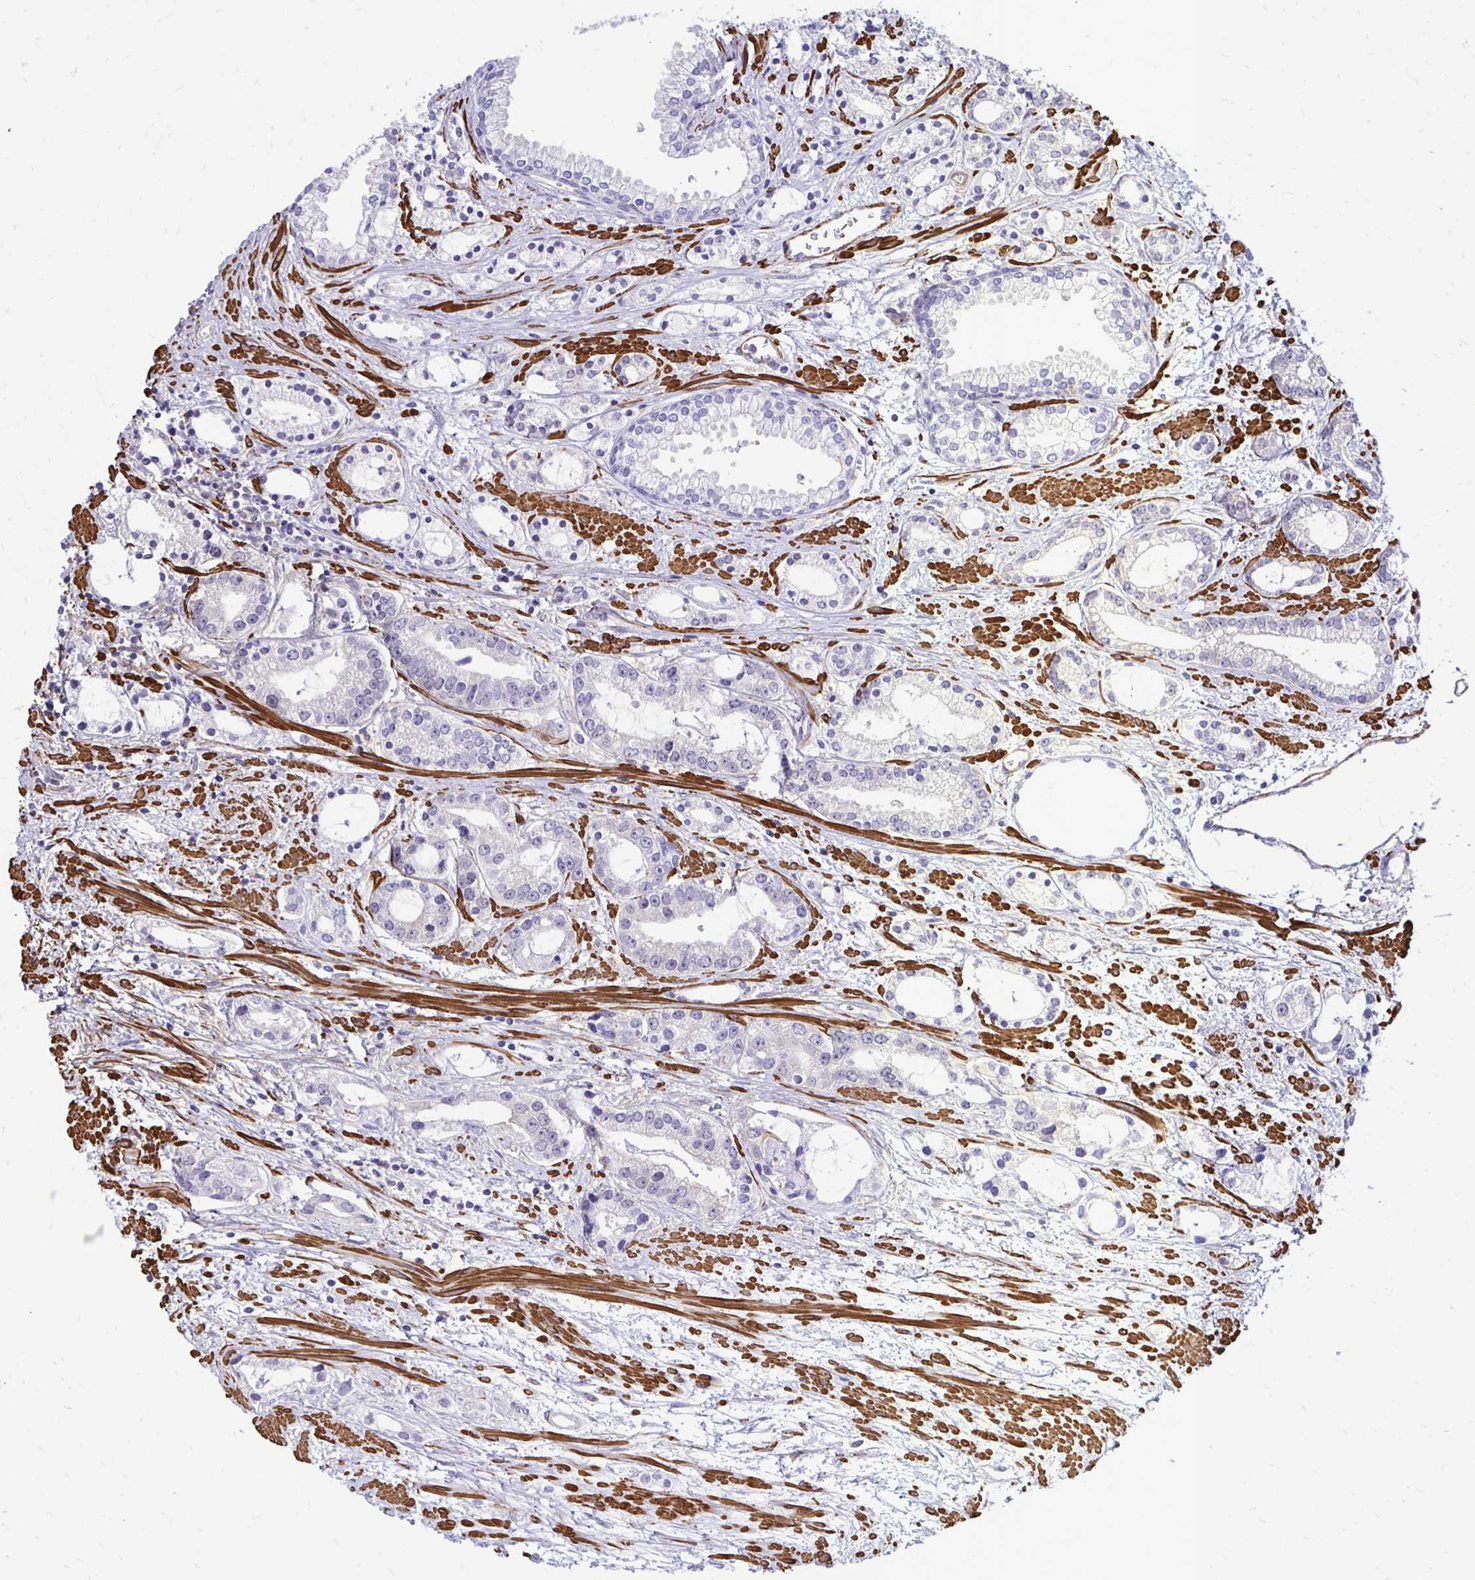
{"staining": {"intensity": "negative", "quantity": "none", "location": "none"}, "tissue": "prostate cancer", "cell_type": "Tumor cells", "image_type": "cancer", "snomed": [{"axis": "morphology", "description": "Adenocarcinoma, Medium grade"}, {"axis": "topography", "description": "Prostate"}], "caption": "Photomicrograph shows no significant protein positivity in tumor cells of adenocarcinoma (medium-grade) (prostate).", "gene": "CTPS1", "patient": {"sex": "male", "age": 57}}